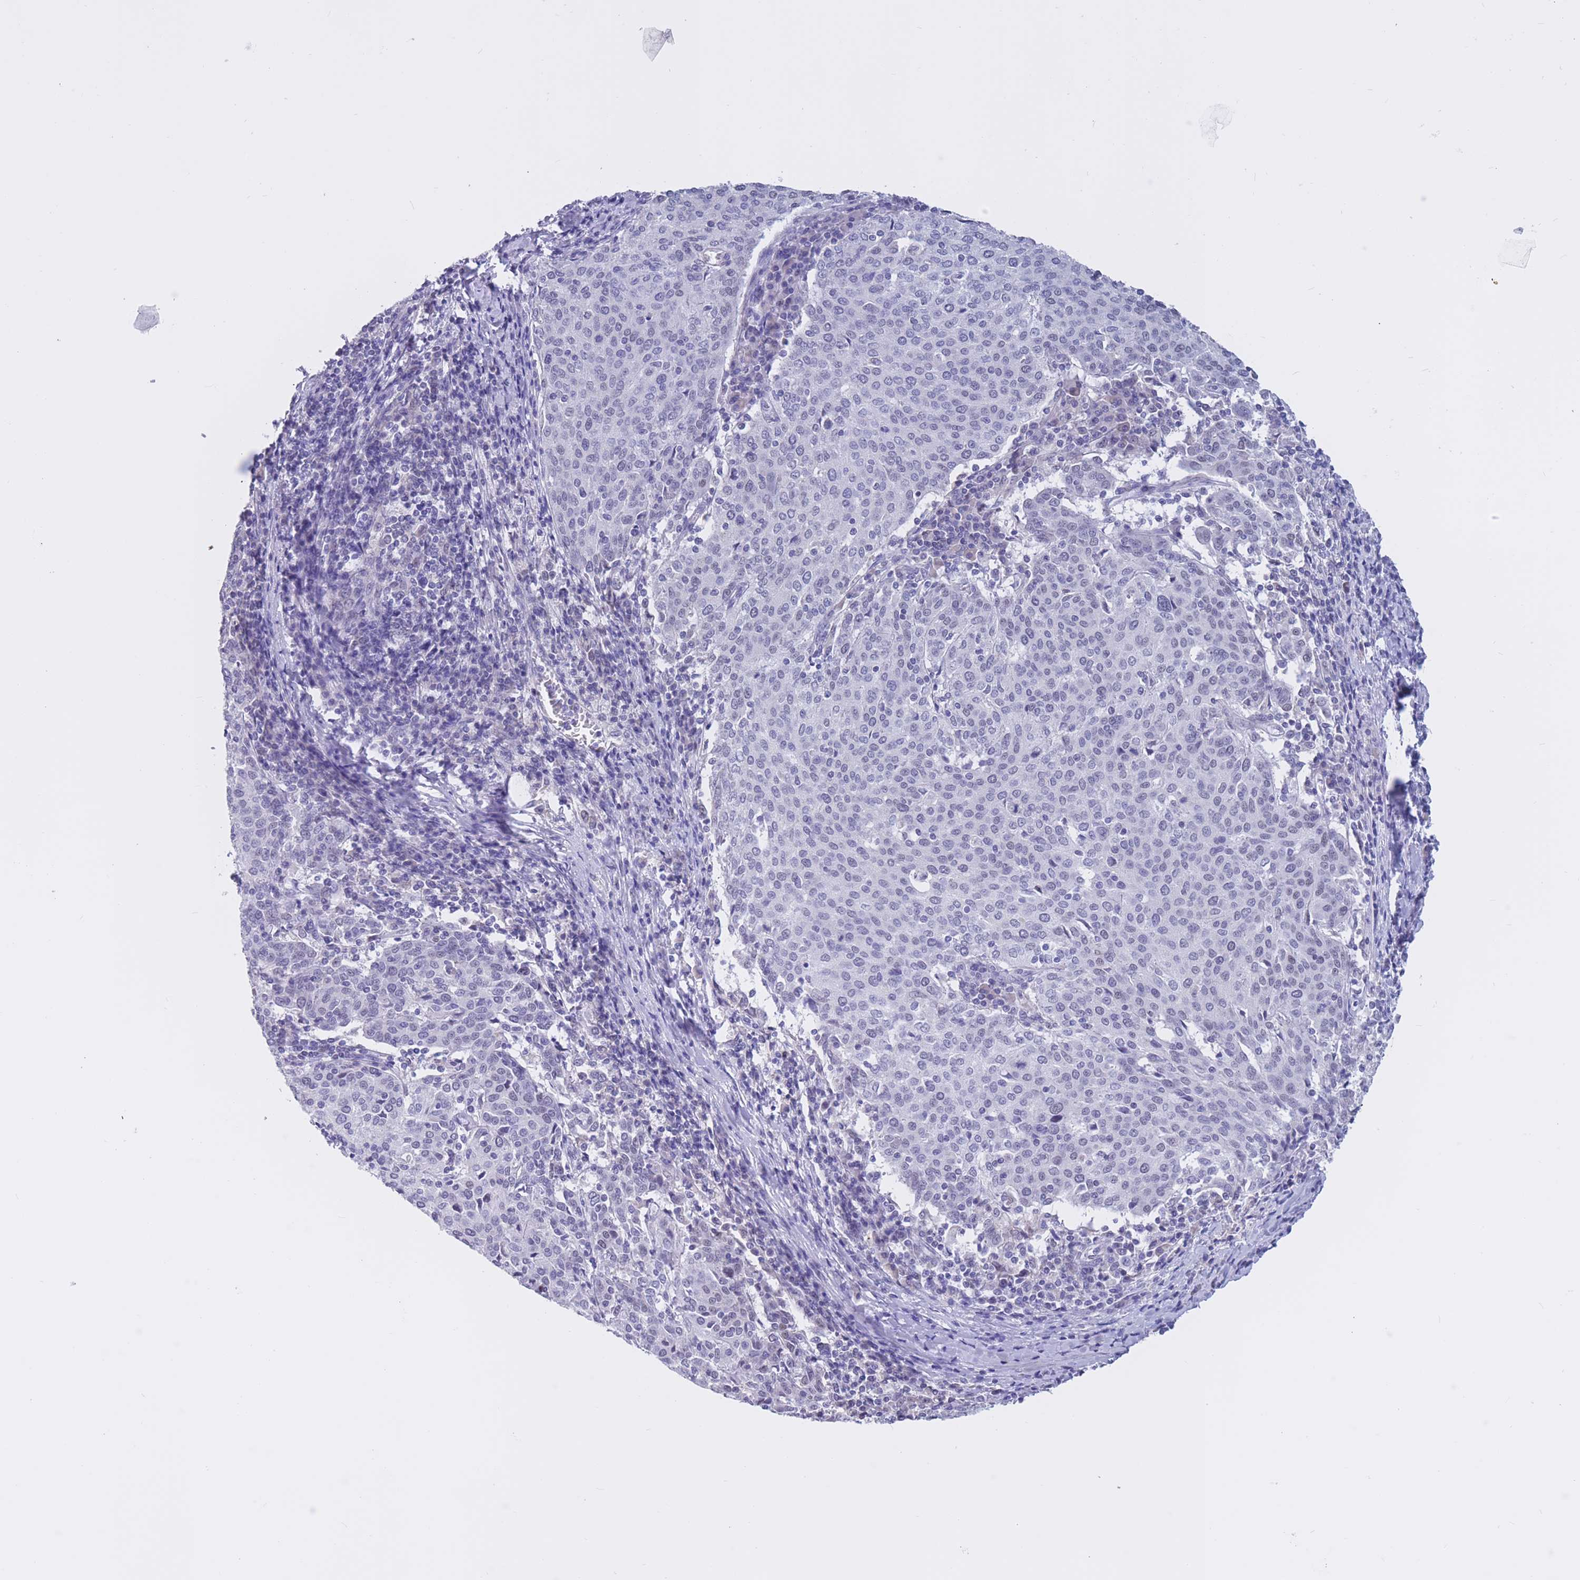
{"staining": {"intensity": "weak", "quantity": "<25%", "location": "nuclear"}, "tissue": "cervical cancer", "cell_type": "Tumor cells", "image_type": "cancer", "snomed": [{"axis": "morphology", "description": "Squamous cell carcinoma, NOS"}, {"axis": "topography", "description": "Cervix"}], "caption": "High power microscopy image of an IHC photomicrograph of cervical cancer (squamous cell carcinoma), revealing no significant expression in tumor cells.", "gene": "BOP1", "patient": {"sex": "female", "age": 46}}